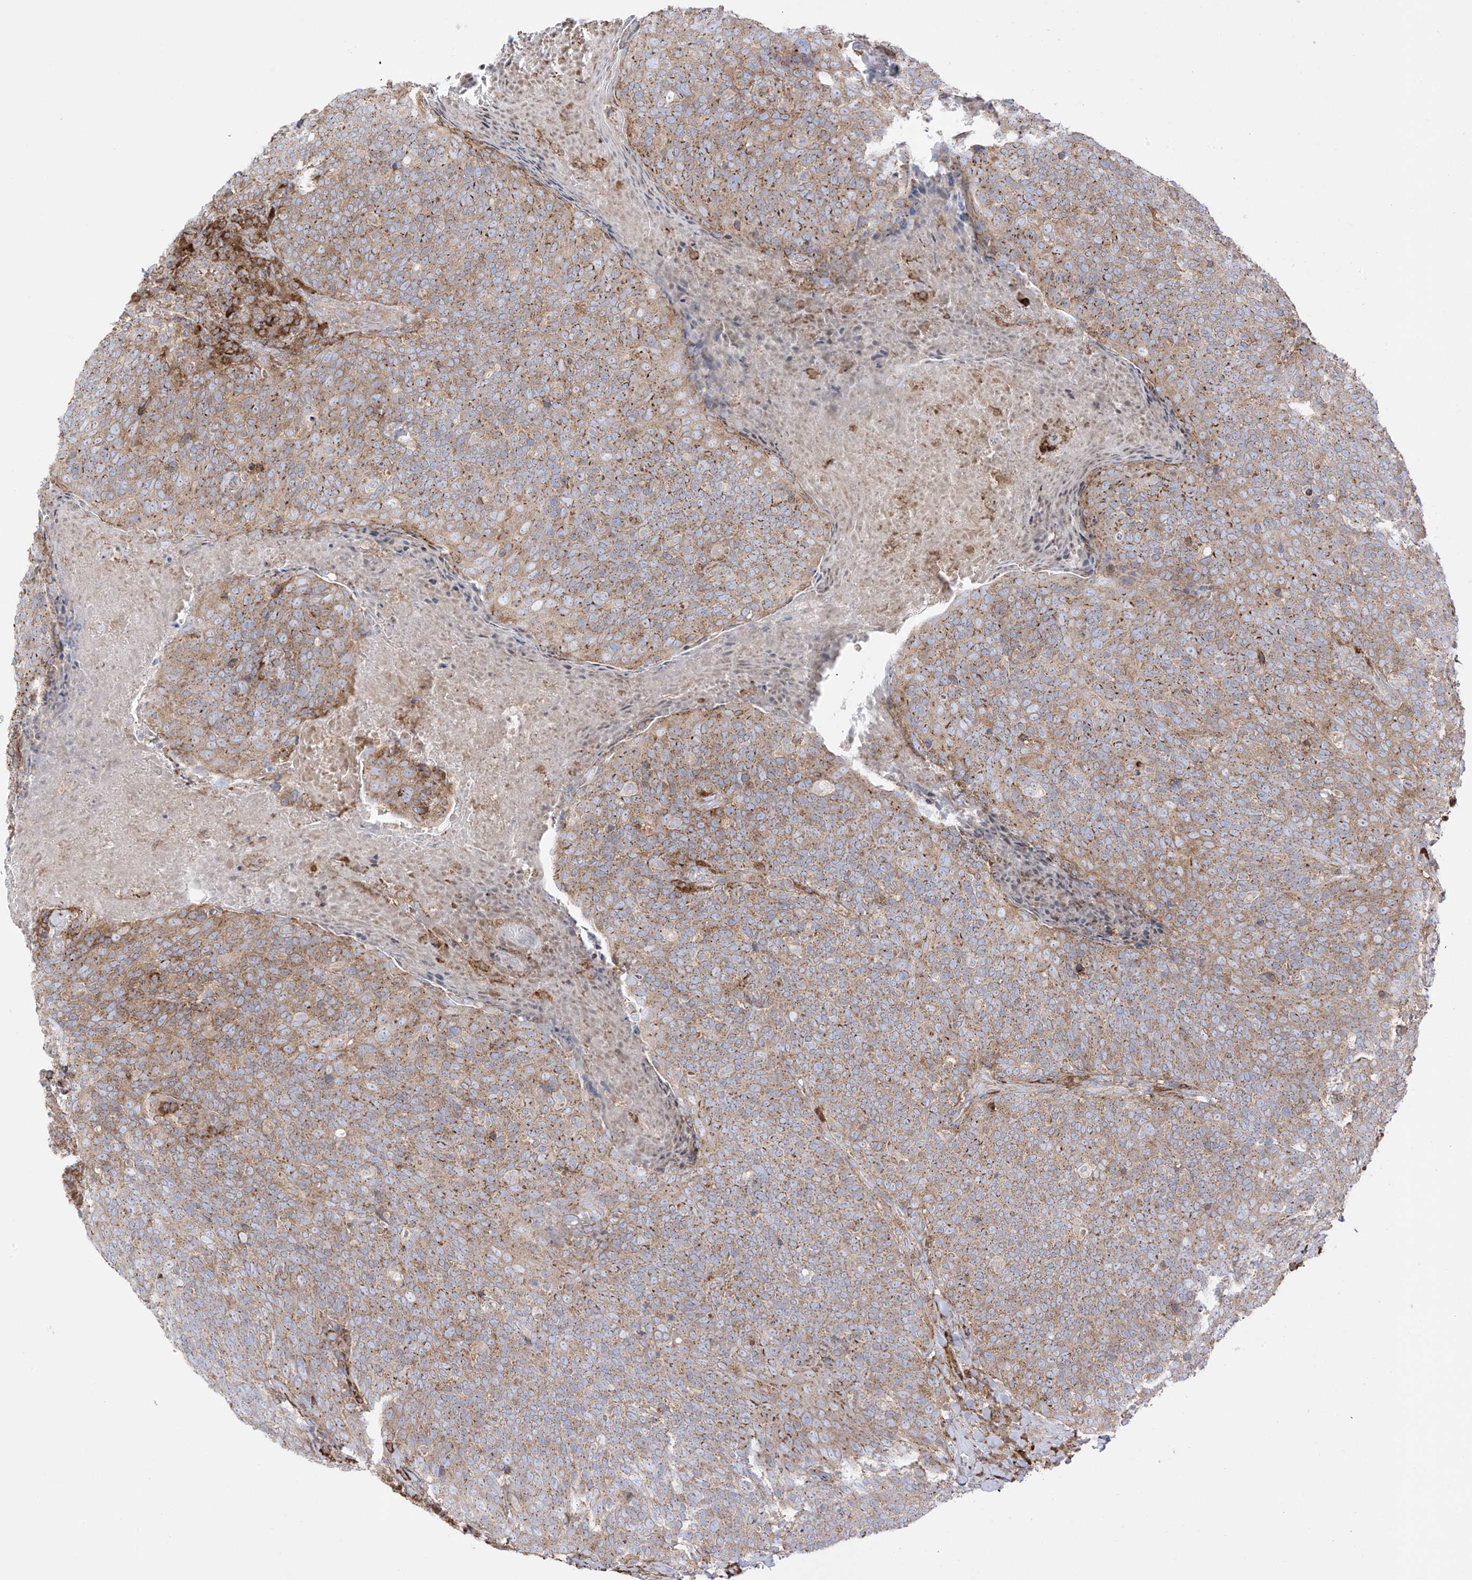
{"staining": {"intensity": "moderate", "quantity": ">75%", "location": "cytoplasmic/membranous"}, "tissue": "head and neck cancer", "cell_type": "Tumor cells", "image_type": "cancer", "snomed": [{"axis": "morphology", "description": "Squamous cell carcinoma, NOS"}, {"axis": "morphology", "description": "Squamous cell carcinoma, metastatic, NOS"}, {"axis": "topography", "description": "Lymph node"}, {"axis": "topography", "description": "Head-Neck"}], "caption": "Head and neck cancer stained with a protein marker displays moderate staining in tumor cells.", "gene": "XKR3", "patient": {"sex": "male", "age": 62}}